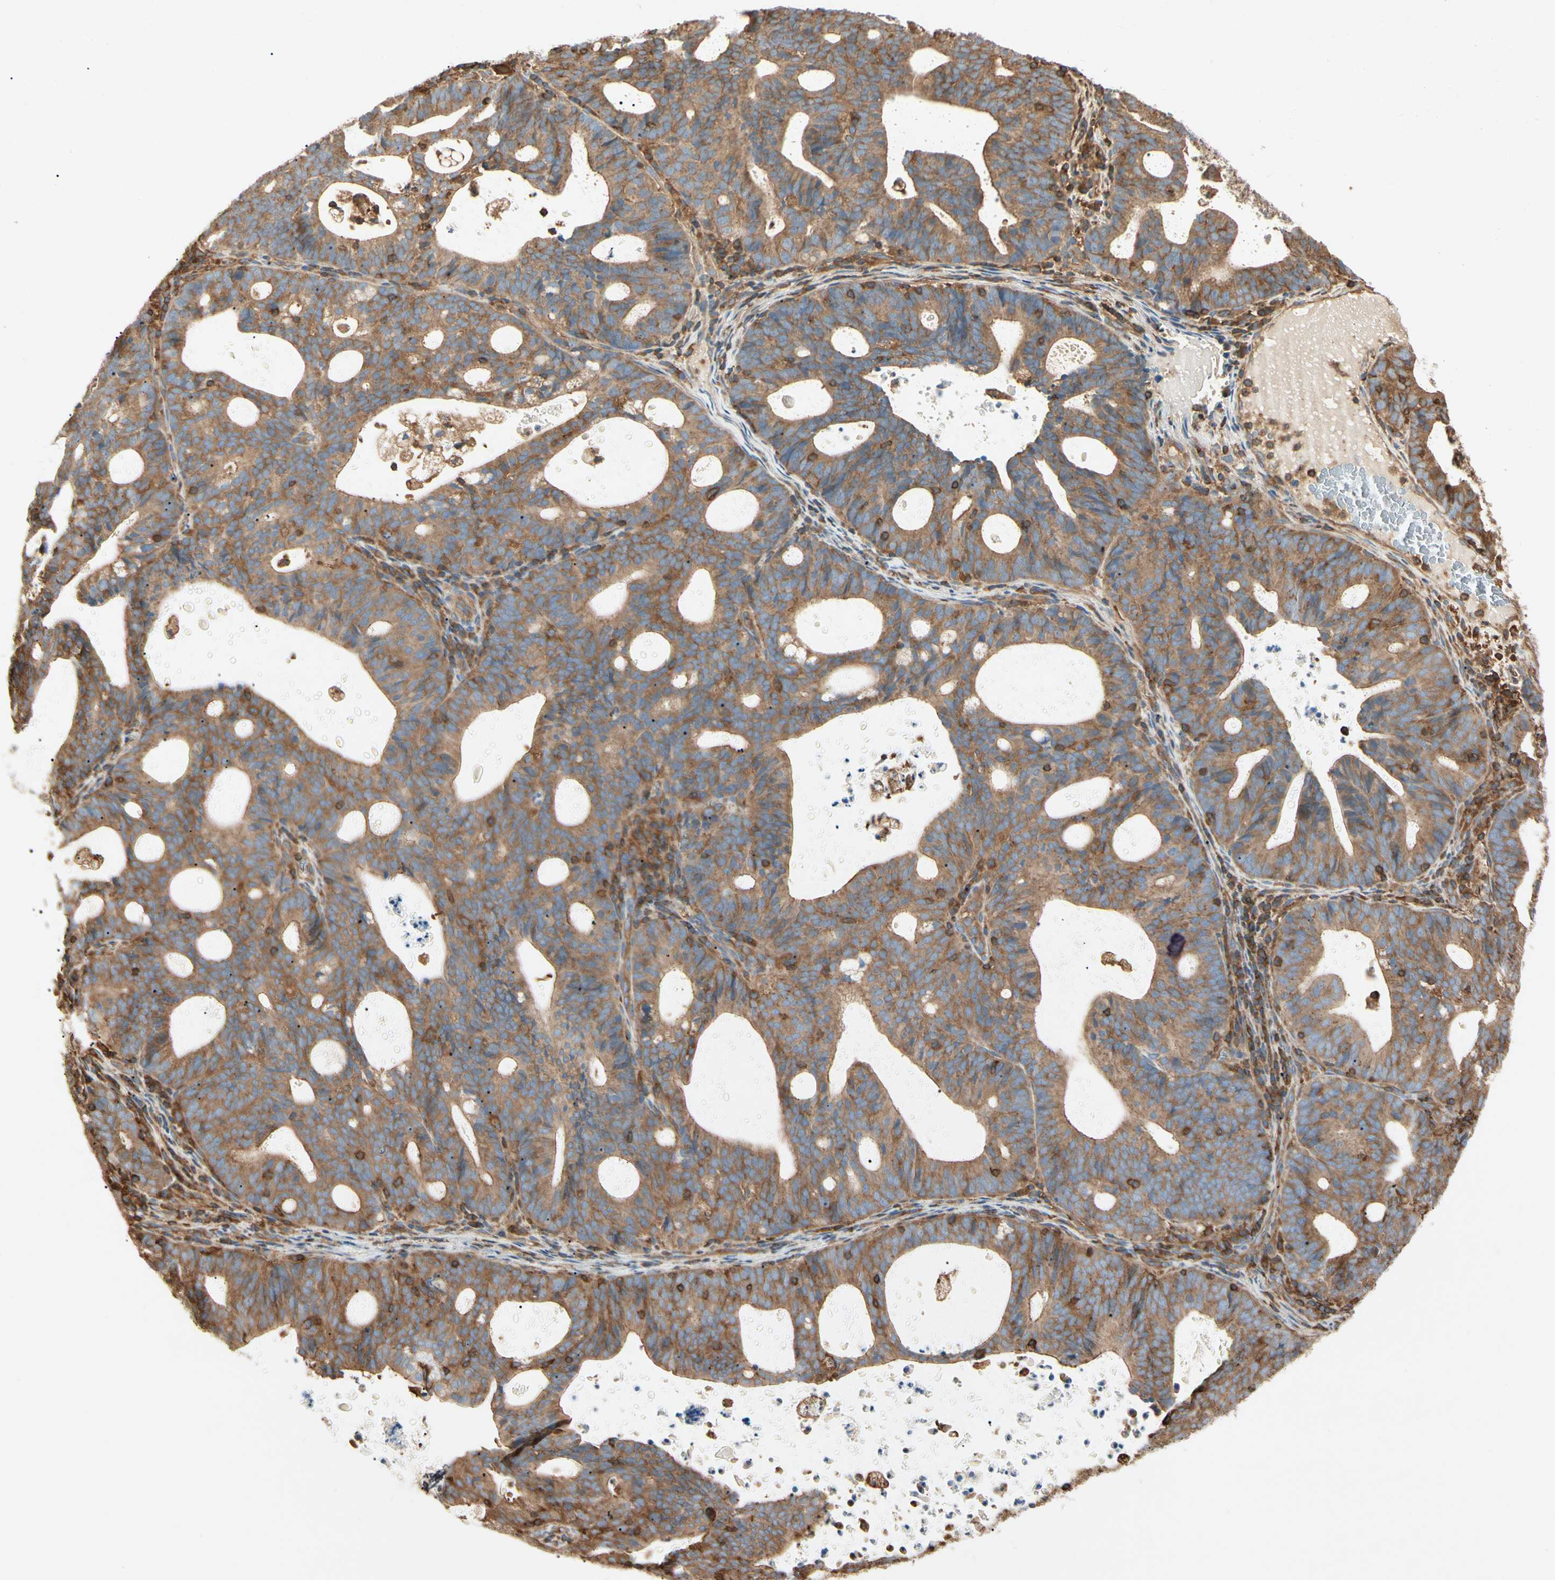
{"staining": {"intensity": "moderate", "quantity": ">75%", "location": "cytoplasmic/membranous"}, "tissue": "endometrial cancer", "cell_type": "Tumor cells", "image_type": "cancer", "snomed": [{"axis": "morphology", "description": "Adenocarcinoma, NOS"}, {"axis": "topography", "description": "Uterus"}], "caption": "This histopathology image shows endometrial cancer stained with IHC to label a protein in brown. The cytoplasmic/membranous of tumor cells show moderate positivity for the protein. Nuclei are counter-stained blue.", "gene": "ARPC2", "patient": {"sex": "female", "age": 83}}